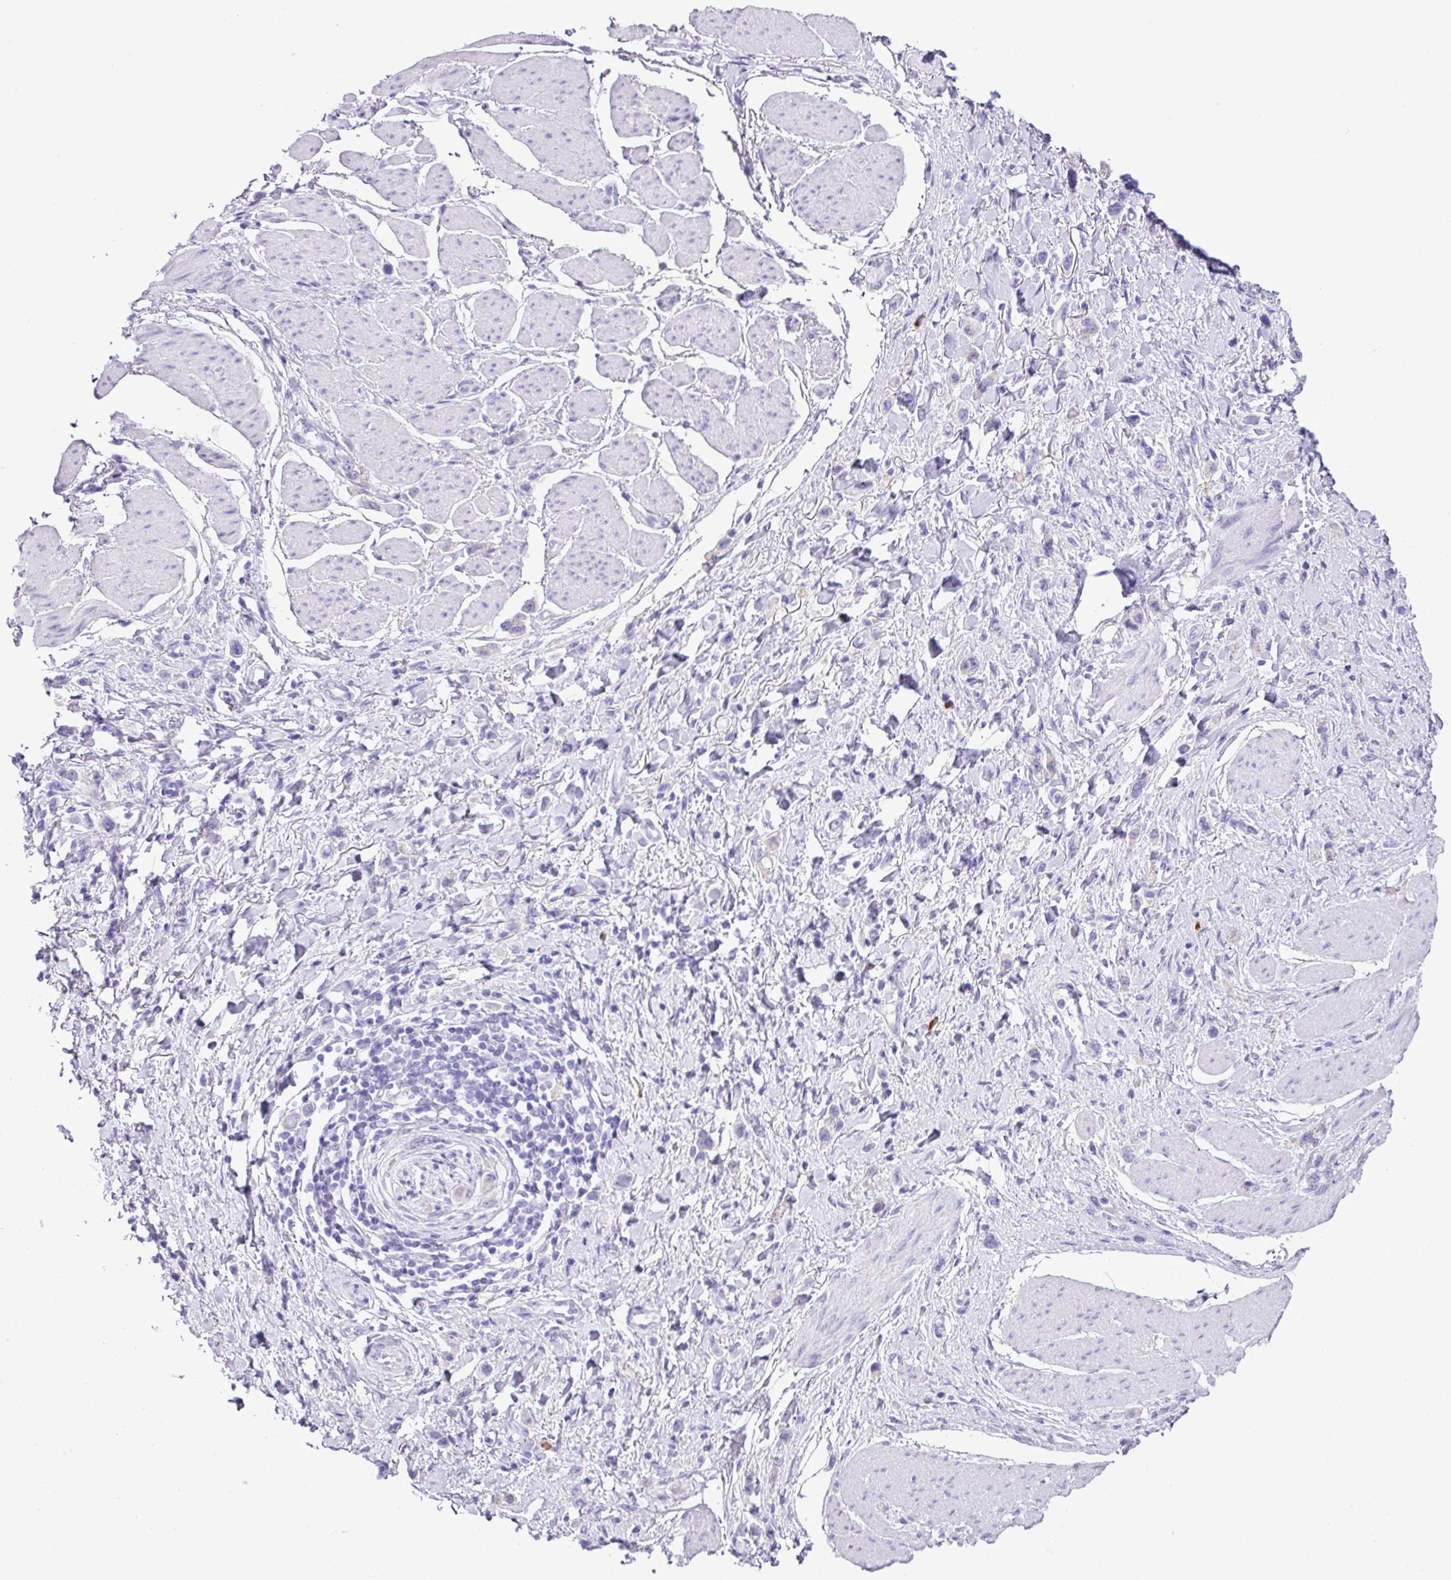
{"staining": {"intensity": "negative", "quantity": "none", "location": "none"}, "tissue": "stomach cancer", "cell_type": "Tumor cells", "image_type": "cancer", "snomed": [{"axis": "morphology", "description": "Adenocarcinoma, NOS"}, {"axis": "topography", "description": "Stomach"}], "caption": "Tumor cells are negative for brown protein staining in adenocarcinoma (stomach).", "gene": "RGS21", "patient": {"sex": "female", "age": 65}}